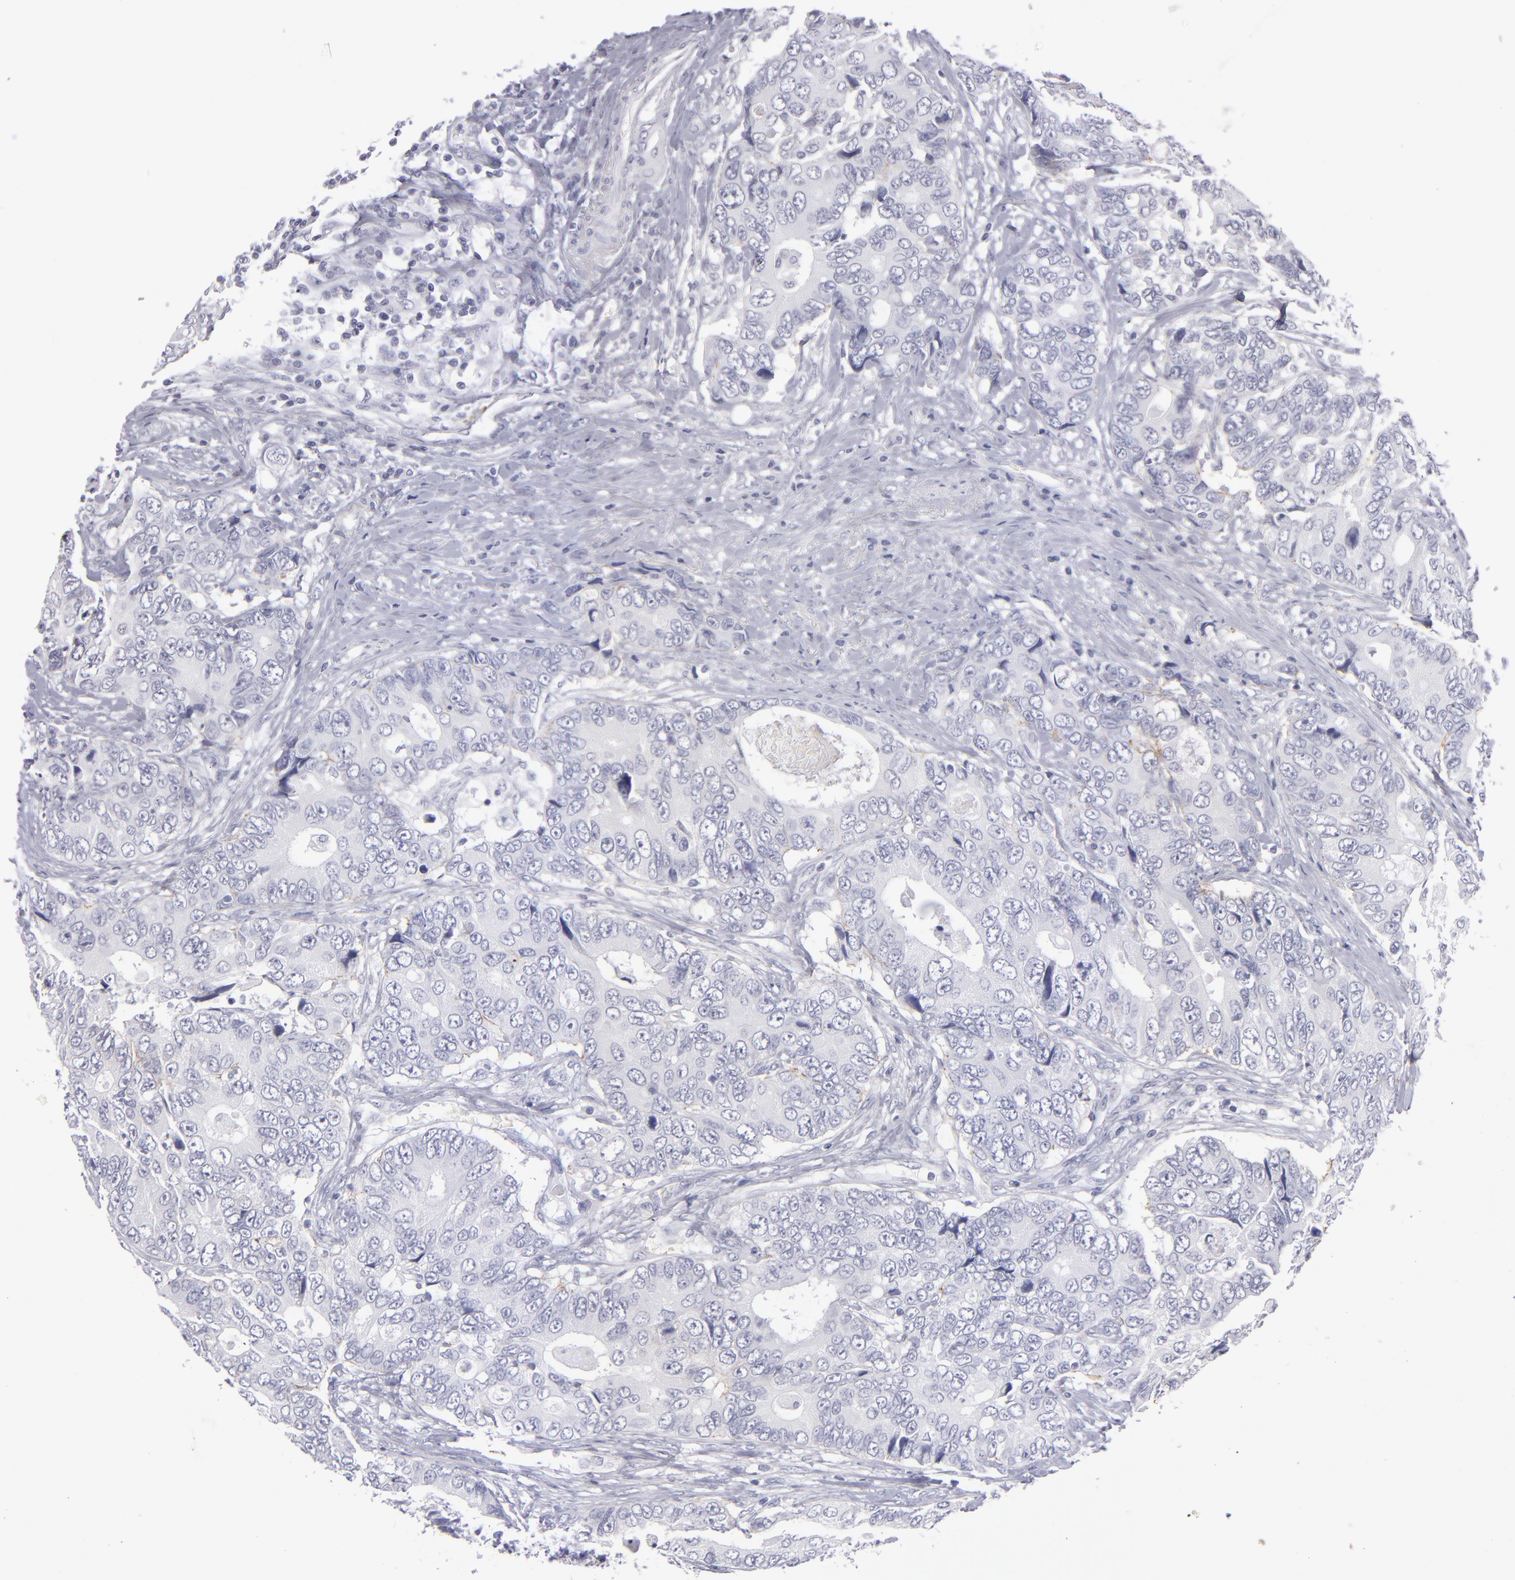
{"staining": {"intensity": "negative", "quantity": "none", "location": "none"}, "tissue": "colorectal cancer", "cell_type": "Tumor cells", "image_type": "cancer", "snomed": [{"axis": "morphology", "description": "Adenocarcinoma, NOS"}, {"axis": "topography", "description": "Rectum"}], "caption": "An IHC photomicrograph of colorectal adenocarcinoma is shown. There is no staining in tumor cells of colorectal adenocarcinoma. The staining is performed using DAB (3,3'-diaminobenzidine) brown chromogen with nuclei counter-stained in using hematoxylin.", "gene": "ITGB4", "patient": {"sex": "female", "age": 67}}